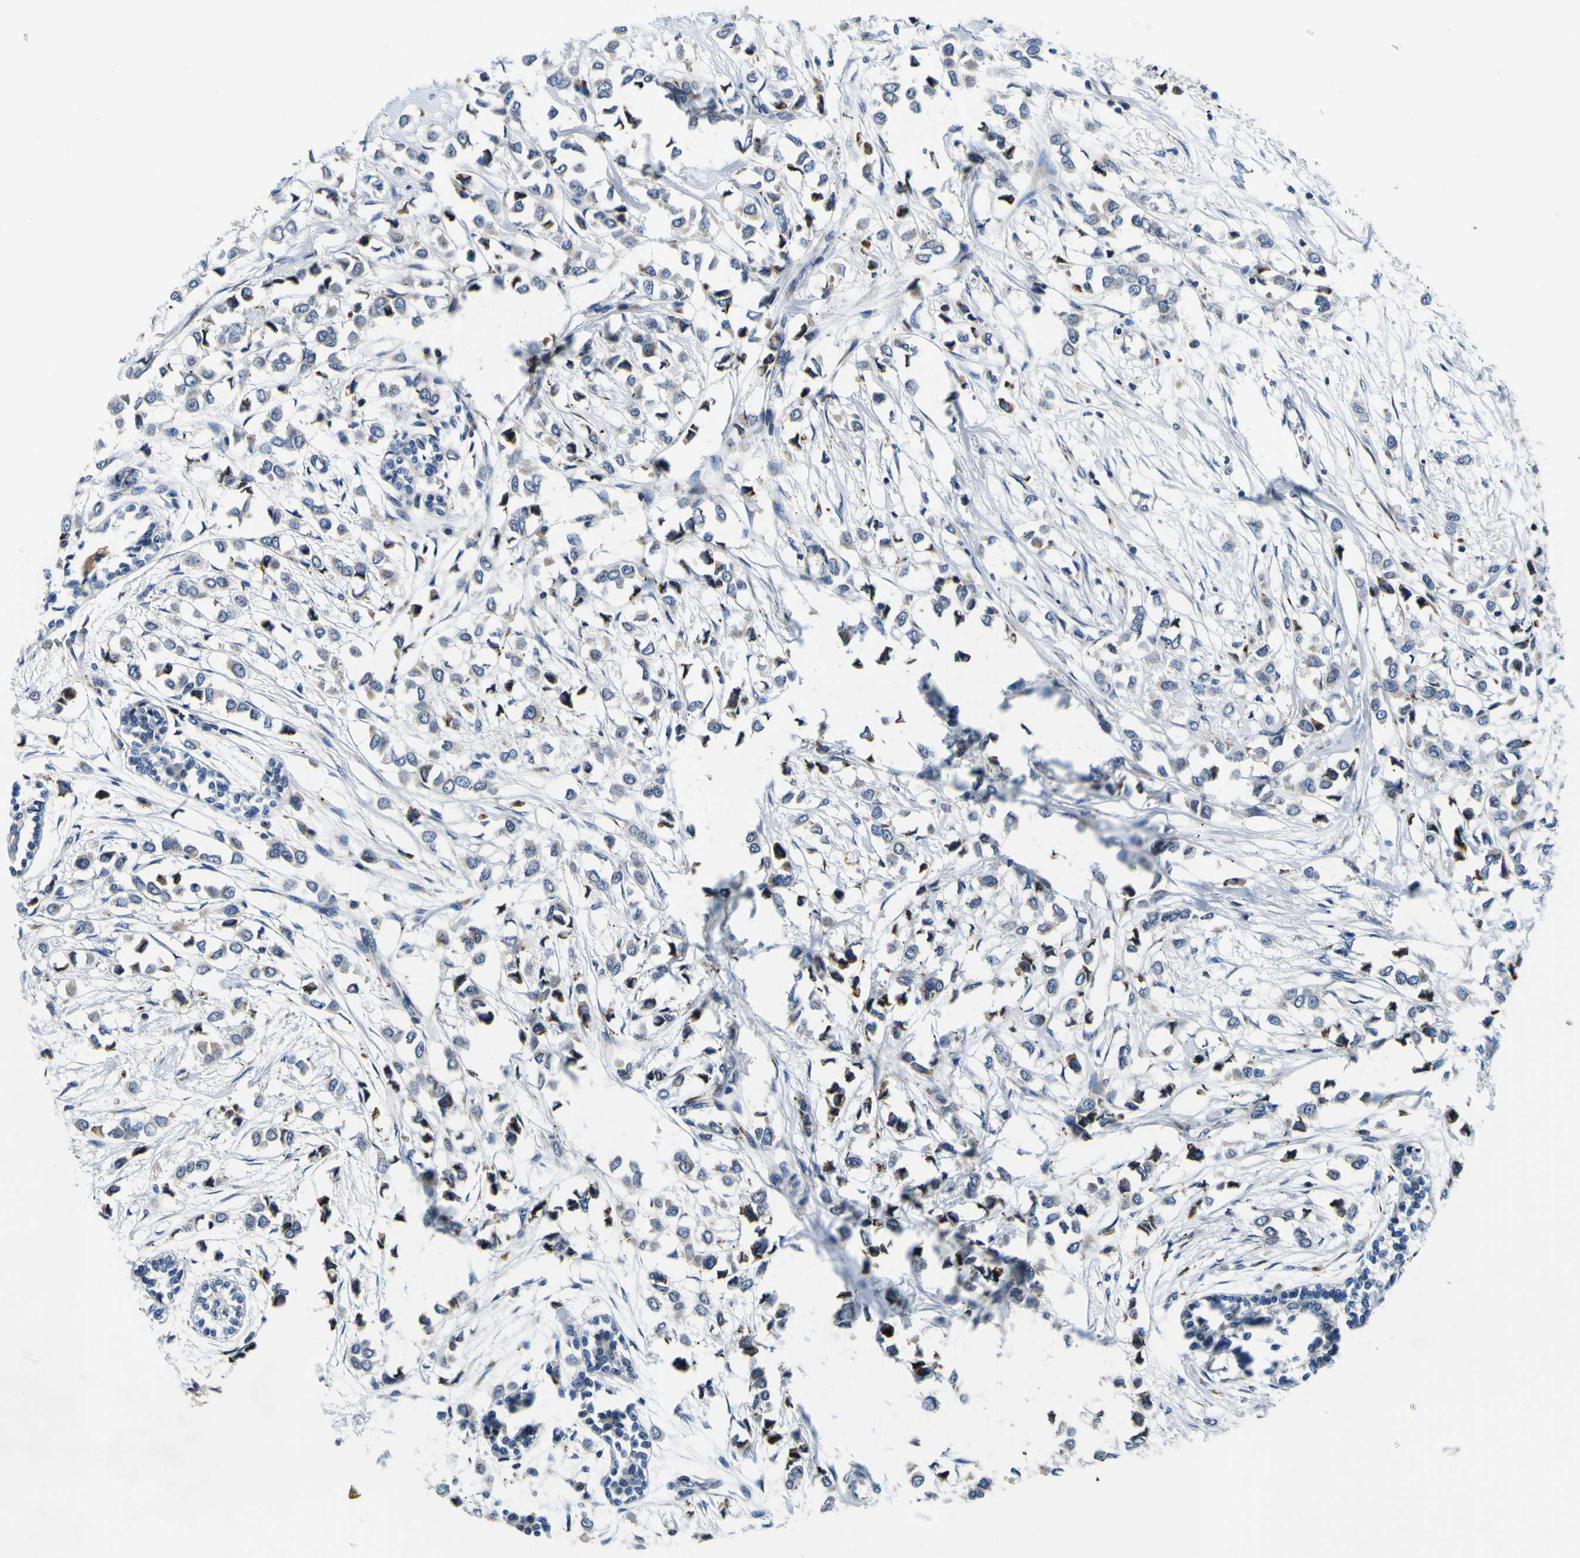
{"staining": {"intensity": "weak", "quantity": "<25%", "location": "cytoplasmic/membranous"}, "tissue": "breast cancer", "cell_type": "Tumor cells", "image_type": "cancer", "snomed": [{"axis": "morphology", "description": "Lobular carcinoma"}, {"axis": "topography", "description": "Breast"}], "caption": "The histopathology image shows no staining of tumor cells in breast cancer (lobular carcinoma).", "gene": "NLRP3", "patient": {"sex": "female", "age": 51}}